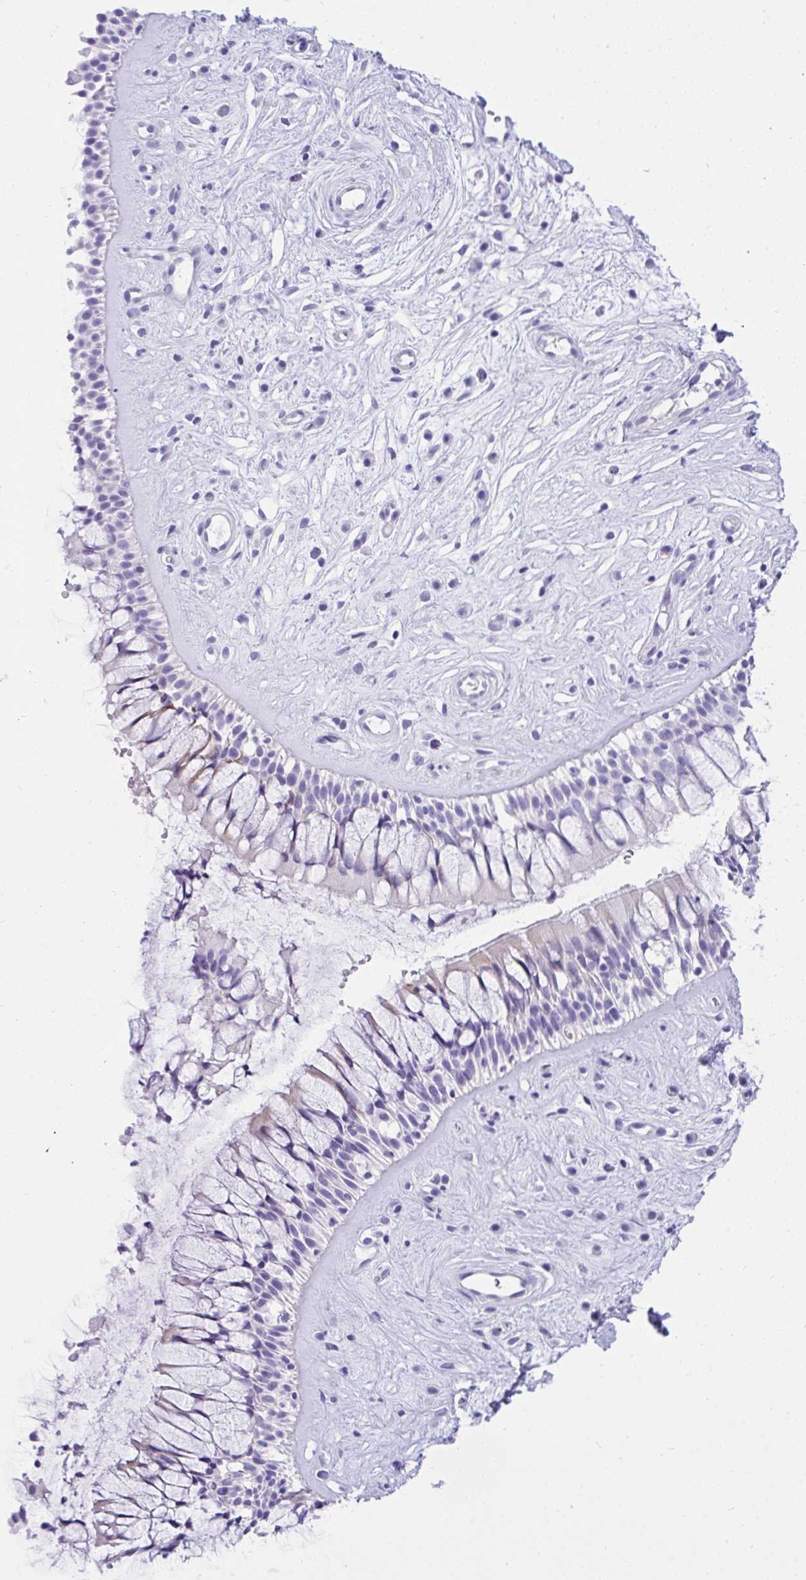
{"staining": {"intensity": "negative", "quantity": "none", "location": "none"}, "tissue": "nasopharynx", "cell_type": "Respiratory epithelial cells", "image_type": "normal", "snomed": [{"axis": "morphology", "description": "Normal tissue, NOS"}, {"axis": "topography", "description": "Nasopharynx"}], "caption": "Protein analysis of benign nasopharynx demonstrates no significant staining in respiratory epithelial cells. (DAB (3,3'-diaminobenzidine) immunohistochemistry (IHC), high magnification).", "gene": "TLN2", "patient": {"sex": "male", "age": 32}}